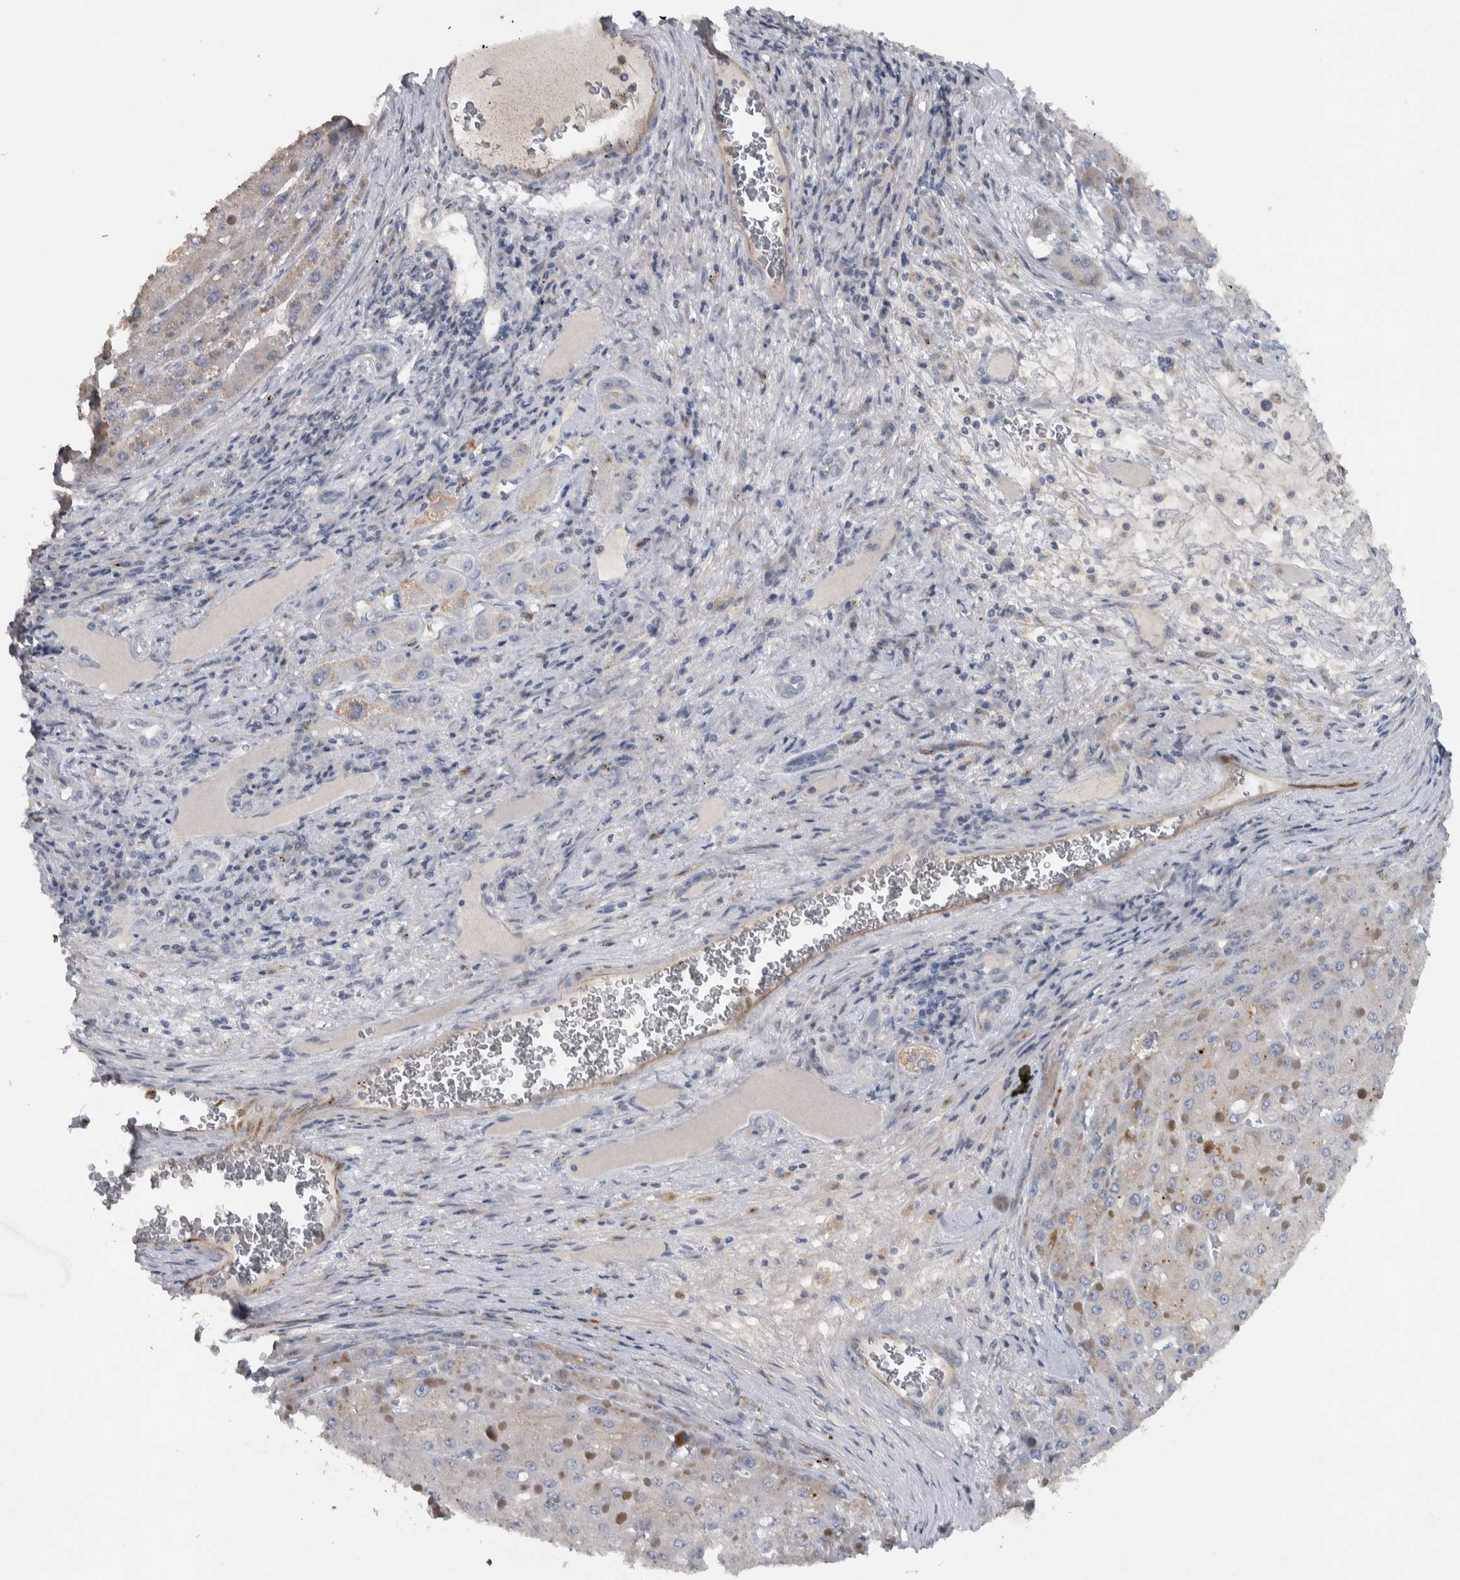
{"staining": {"intensity": "negative", "quantity": "none", "location": "none"}, "tissue": "liver cancer", "cell_type": "Tumor cells", "image_type": "cancer", "snomed": [{"axis": "morphology", "description": "Carcinoma, Hepatocellular, NOS"}, {"axis": "topography", "description": "Liver"}], "caption": "This is an IHC histopathology image of human liver hepatocellular carcinoma. There is no staining in tumor cells.", "gene": "NT5C2", "patient": {"sex": "female", "age": 73}}